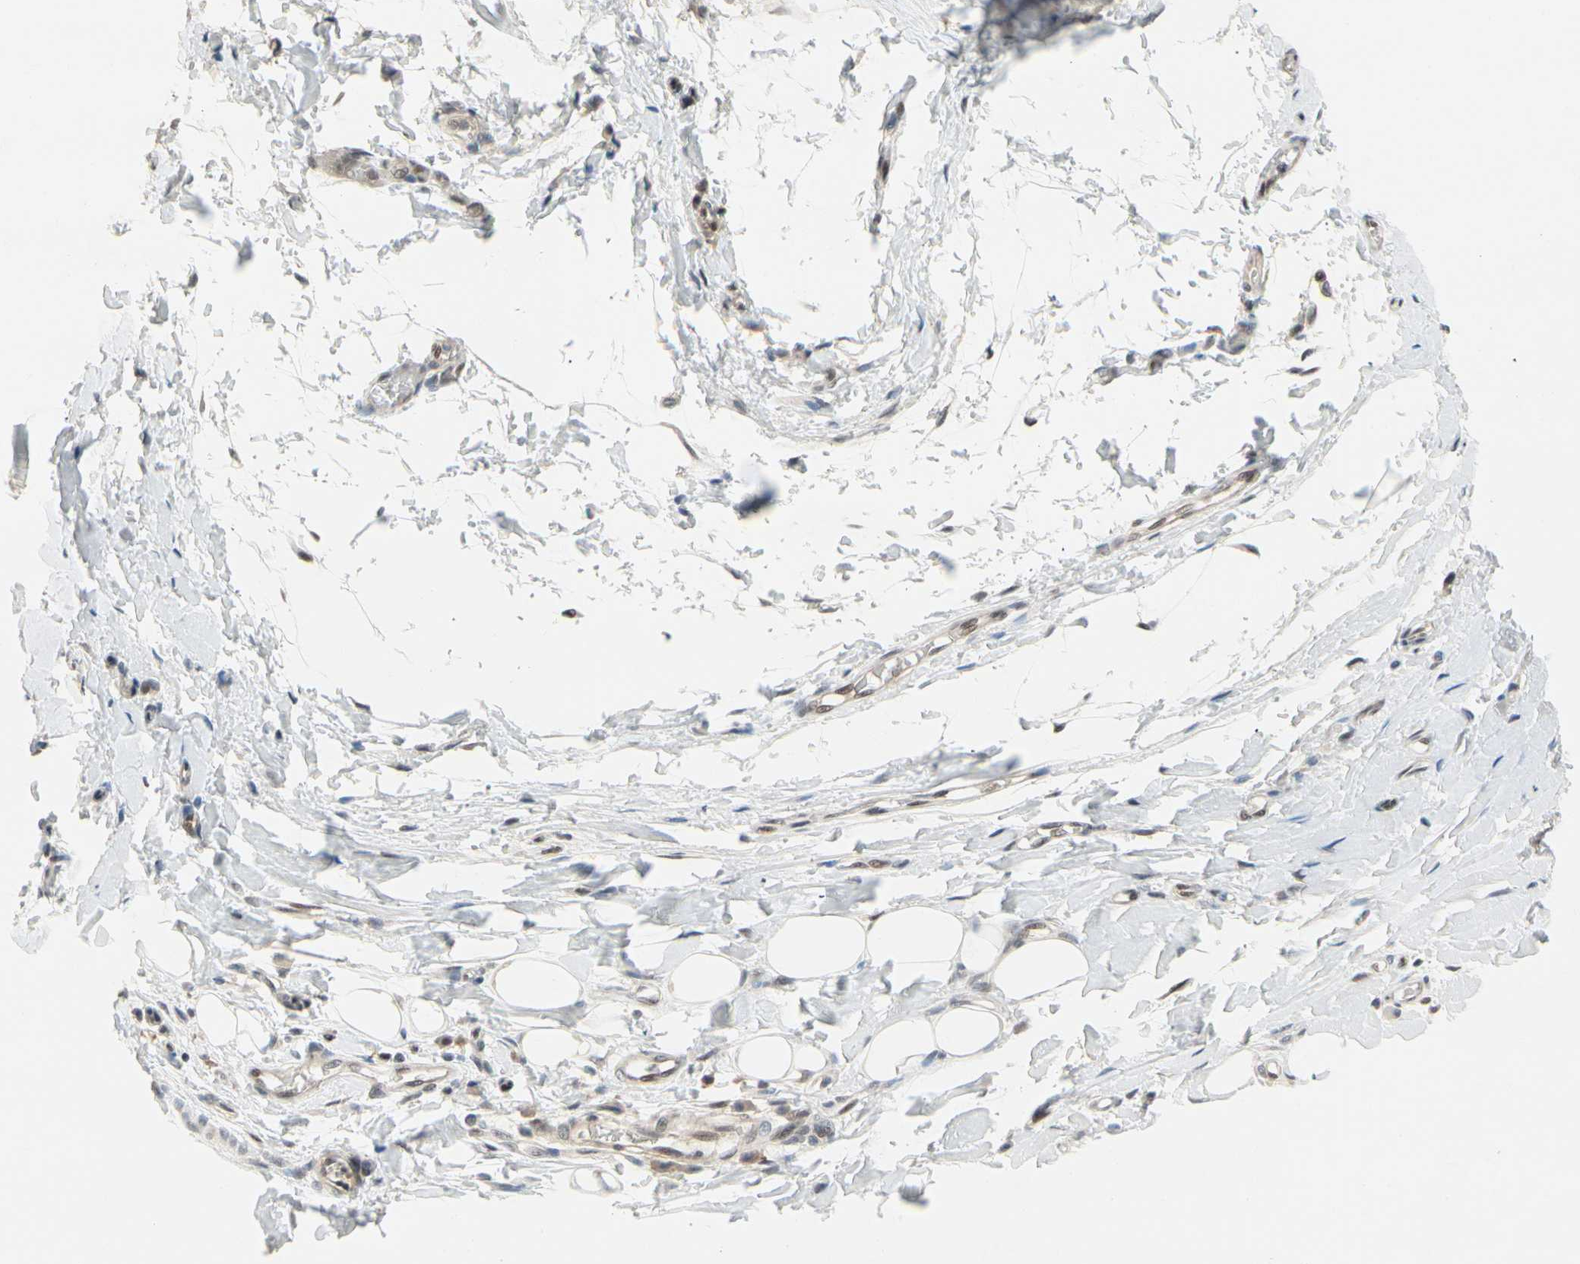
{"staining": {"intensity": "negative", "quantity": "none", "location": "none"}, "tissue": "adipose tissue", "cell_type": "Adipocytes", "image_type": "normal", "snomed": [{"axis": "morphology", "description": "Normal tissue, NOS"}, {"axis": "morphology", "description": "Adenocarcinoma, NOS"}, {"axis": "topography", "description": "Esophagus"}], "caption": "Immunohistochemical staining of benign adipose tissue shows no significant staining in adipocytes. (Immunohistochemistry, brightfield microscopy, high magnification).", "gene": "TAF4", "patient": {"sex": "male", "age": 62}}